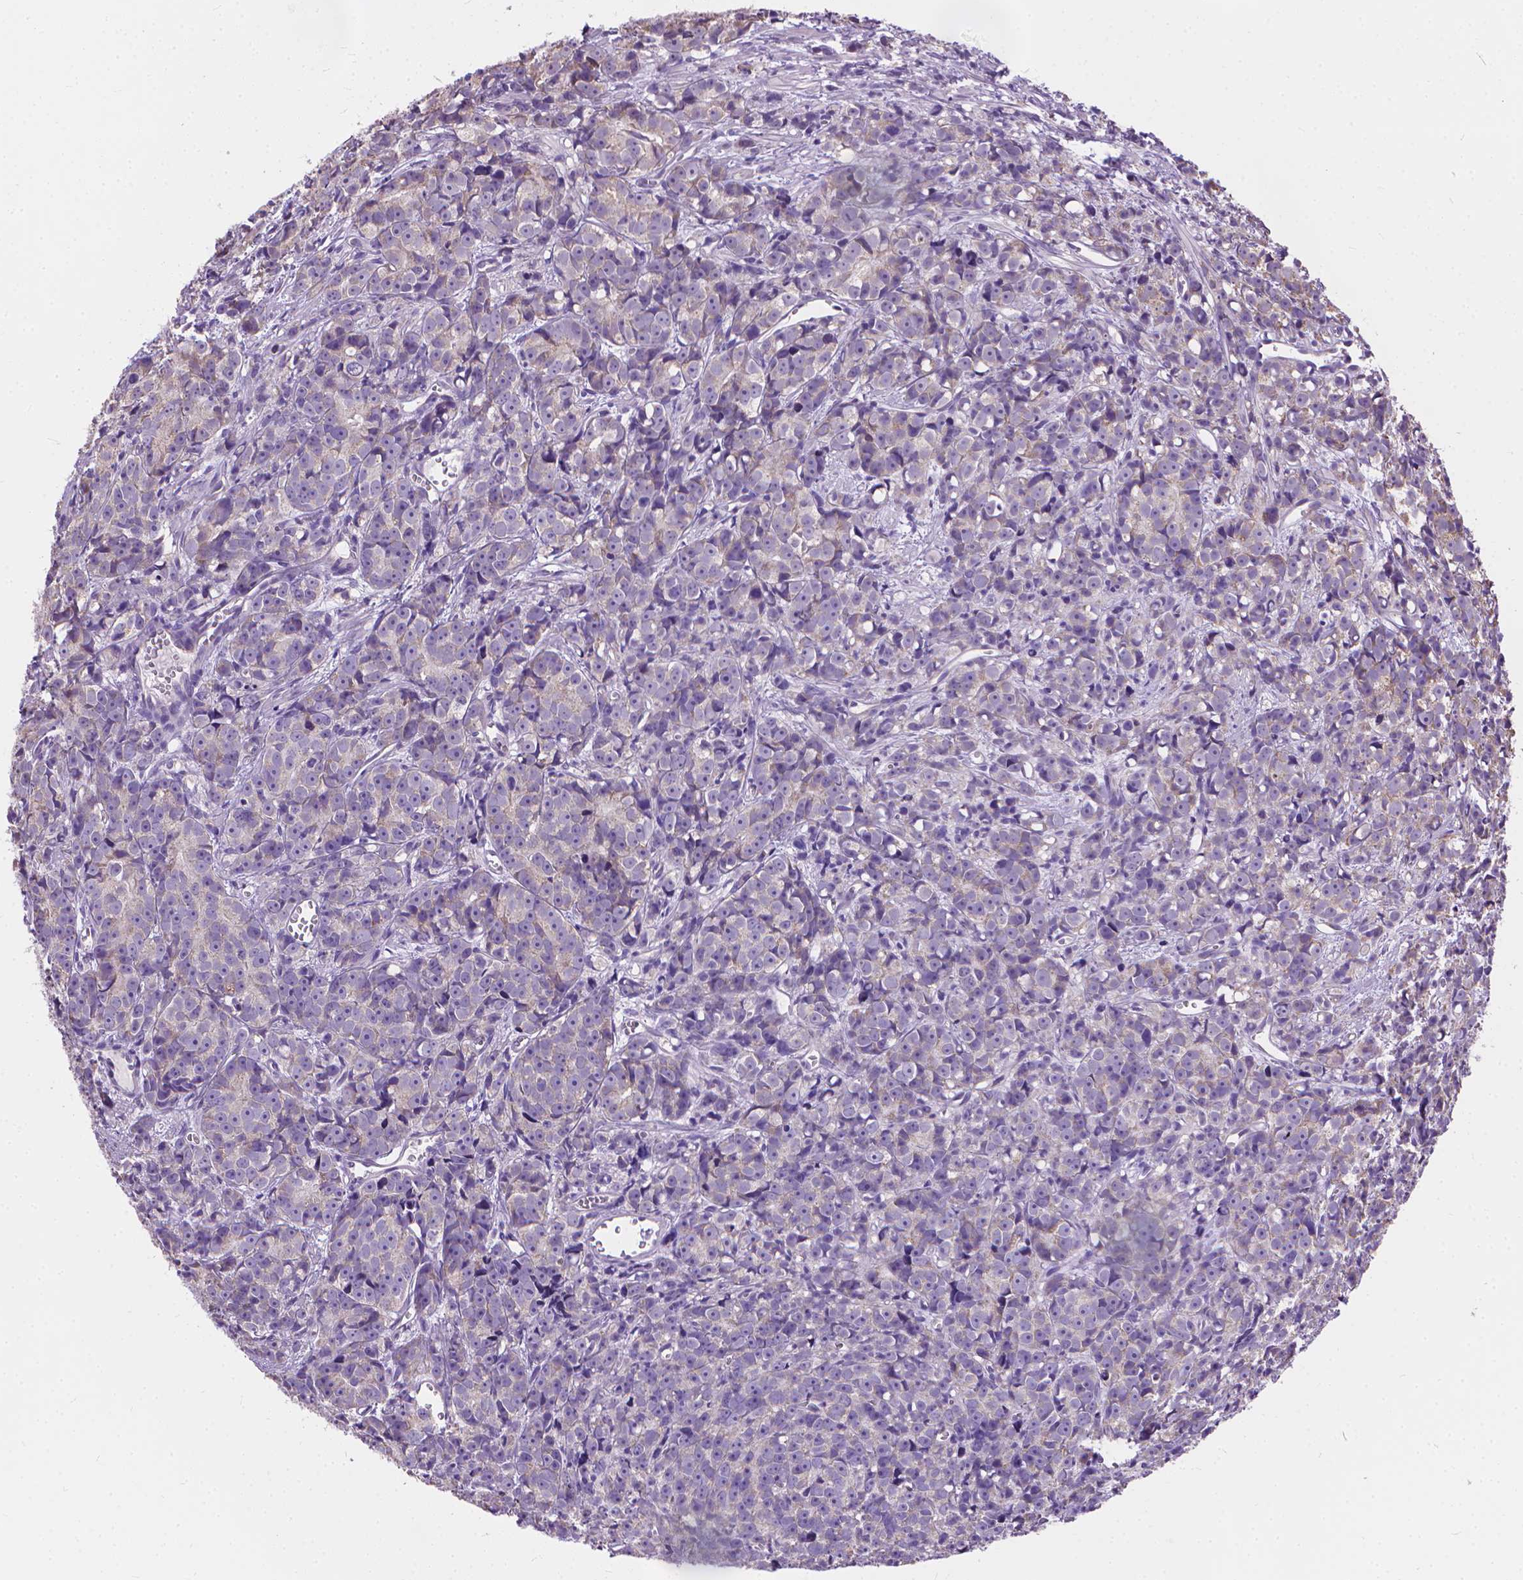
{"staining": {"intensity": "weak", "quantity": "<25%", "location": "cytoplasmic/membranous"}, "tissue": "prostate cancer", "cell_type": "Tumor cells", "image_type": "cancer", "snomed": [{"axis": "morphology", "description": "Adenocarcinoma, High grade"}, {"axis": "topography", "description": "Prostate"}], "caption": "Immunohistochemistry (IHC) histopathology image of neoplastic tissue: prostate cancer (high-grade adenocarcinoma) stained with DAB shows no significant protein positivity in tumor cells. Brightfield microscopy of immunohistochemistry (IHC) stained with DAB (brown) and hematoxylin (blue), captured at high magnification.", "gene": "SYN1", "patient": {"sex": "male", "age": 77}}